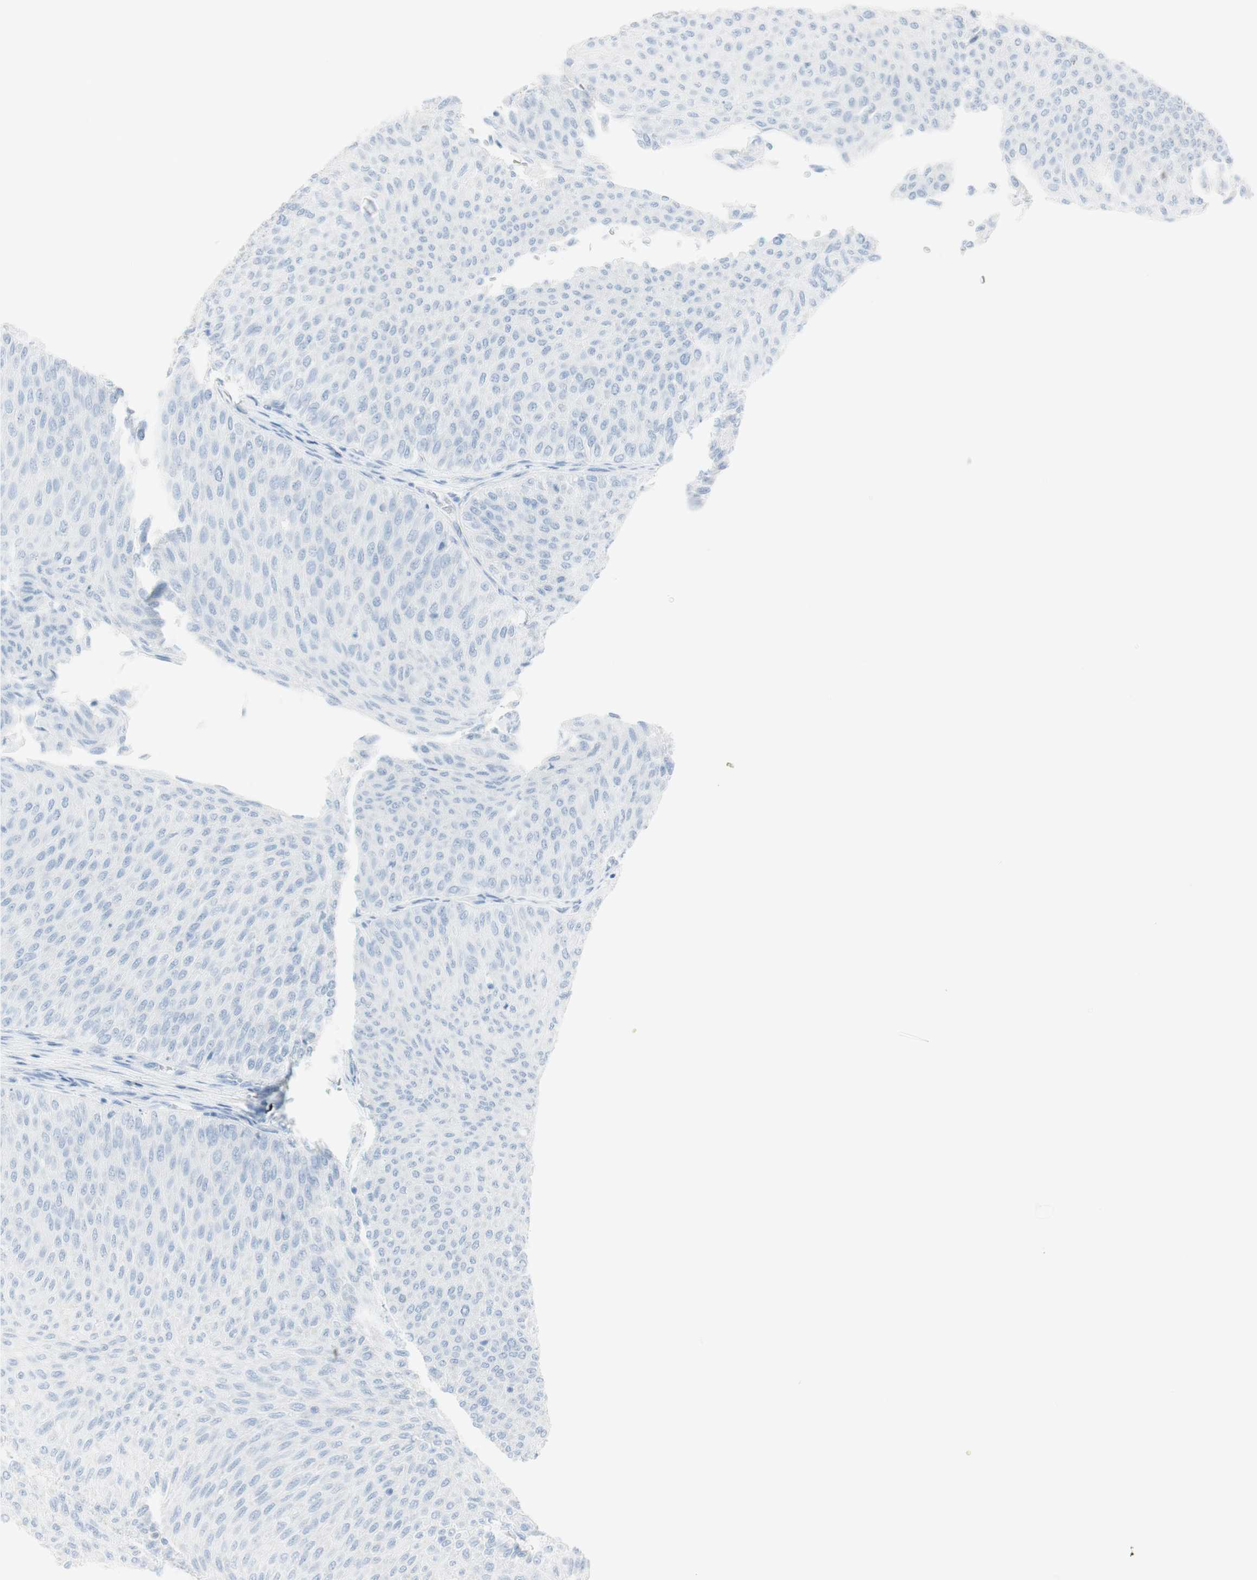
{"staining": {"intensity": "negative", "quantity": "none", "location": "none"}, "tissue": "urothelial cancer", "cell_type": "Tumor cells", "image_type": "cancer", "snomed": [{"axis": "morphology", "description": "Urothelial carcinoma, Low grade"}, {"axis": "topography", "description": "Urinary bladder"}], "caption": "This is an immunohistochemistry (IHC) micrograph of urothelial carcinoma (low-grade). There is no positivity in tumor cells.", "gene": "NAPSA", "patient": {"sex": "male", "age": 78}}